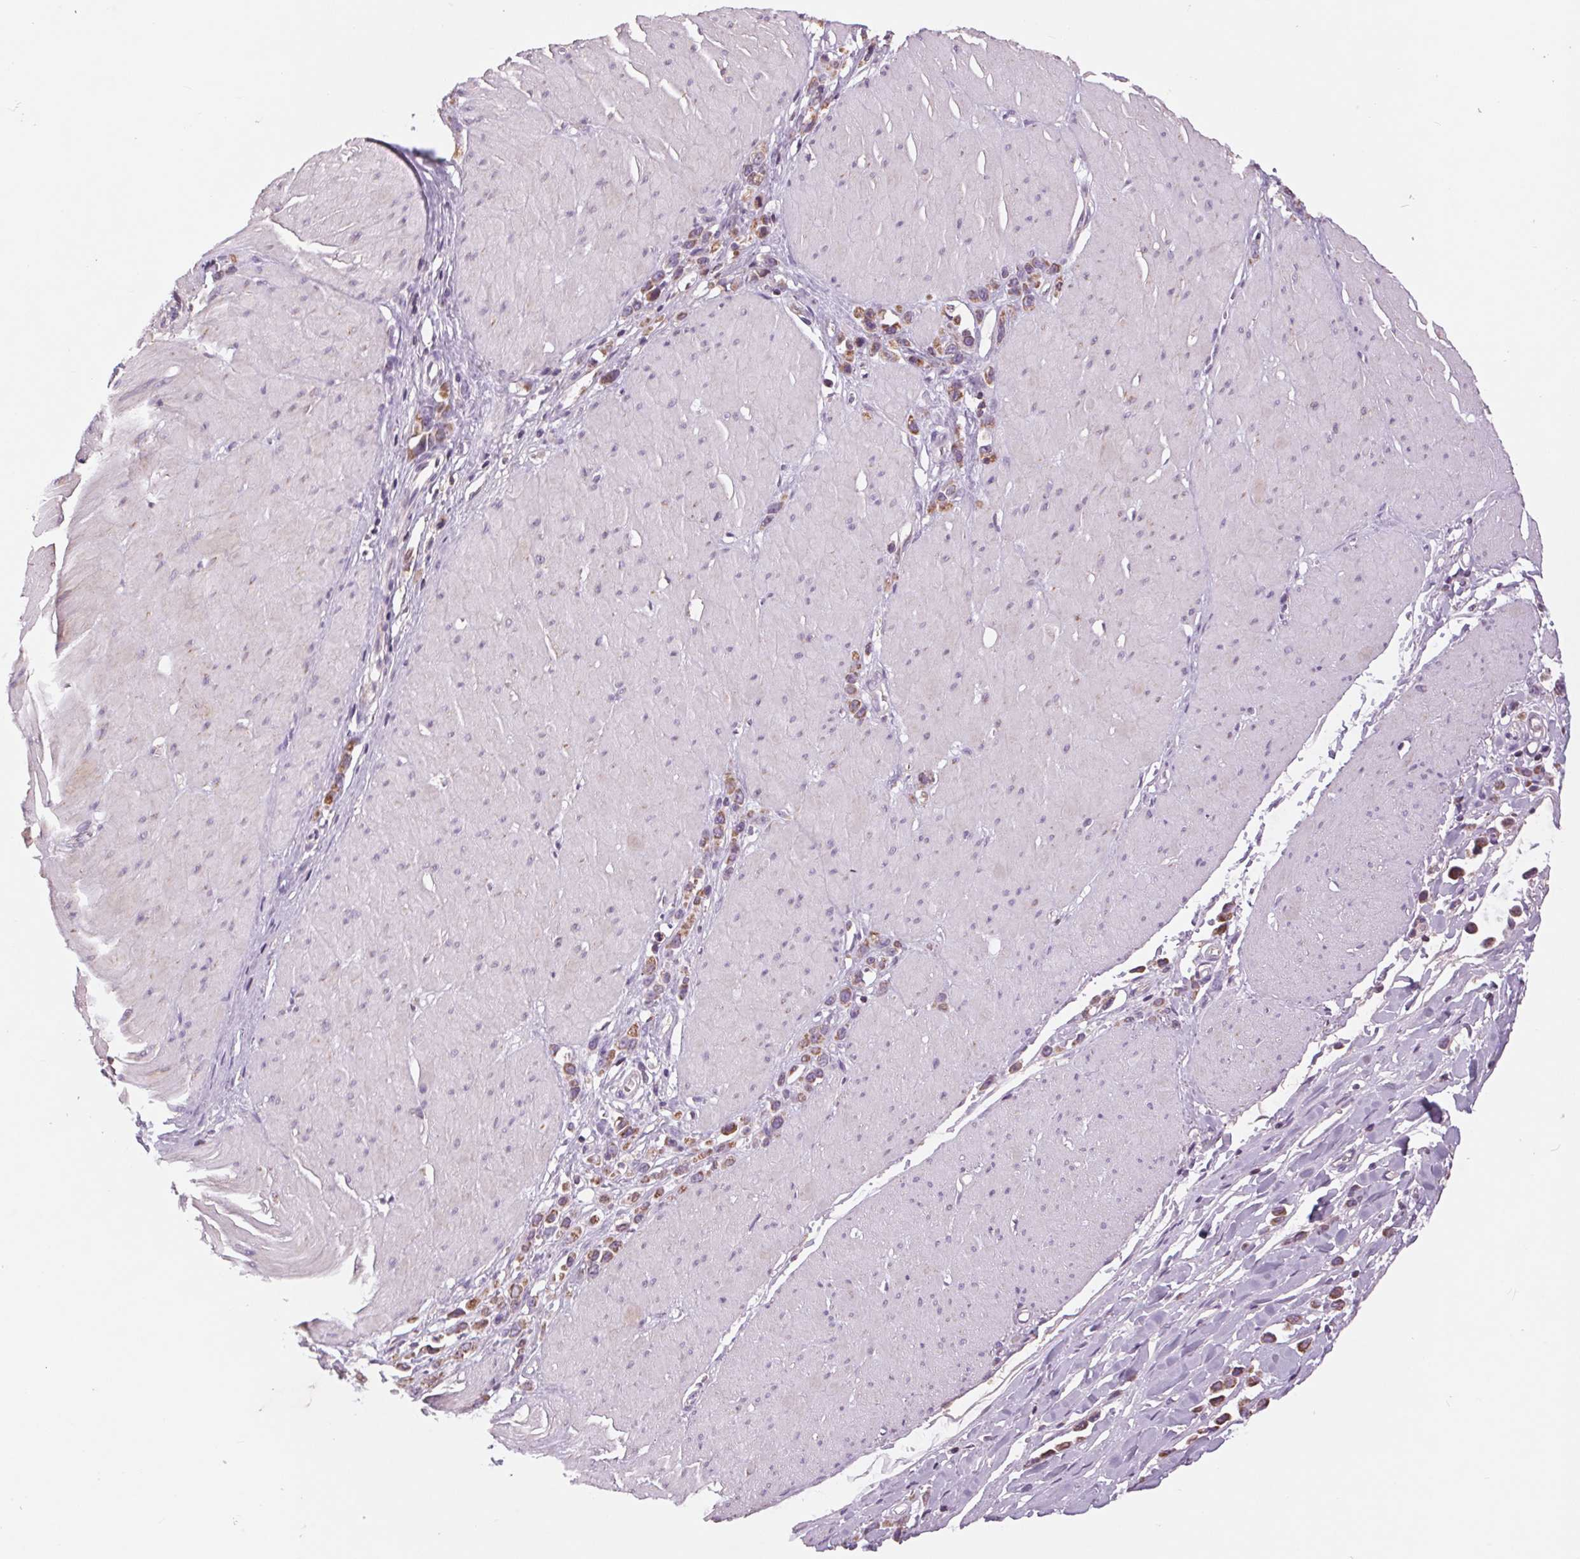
{"staining": {"intensity": "moderate", "quantity": ">75%", "location": "cytoplasmic/membranous"}, "tissue": "stomach cancer", "cell_type": "Tumor cells", "image_type": "cancer", "snomed": [{"axis": "morphology", "description": "Adenocarcinoma, NOS"}, {"axis": "topography", "description": "Stomach"}], "caption": "Protein staining shows moderate cytoplasmic/membranous staining in about >75% of tumor cells in stomach cancer (adenocarcinoma).", "gene": "COX6A1", "patient": {"sex": "male", "age": 47}}